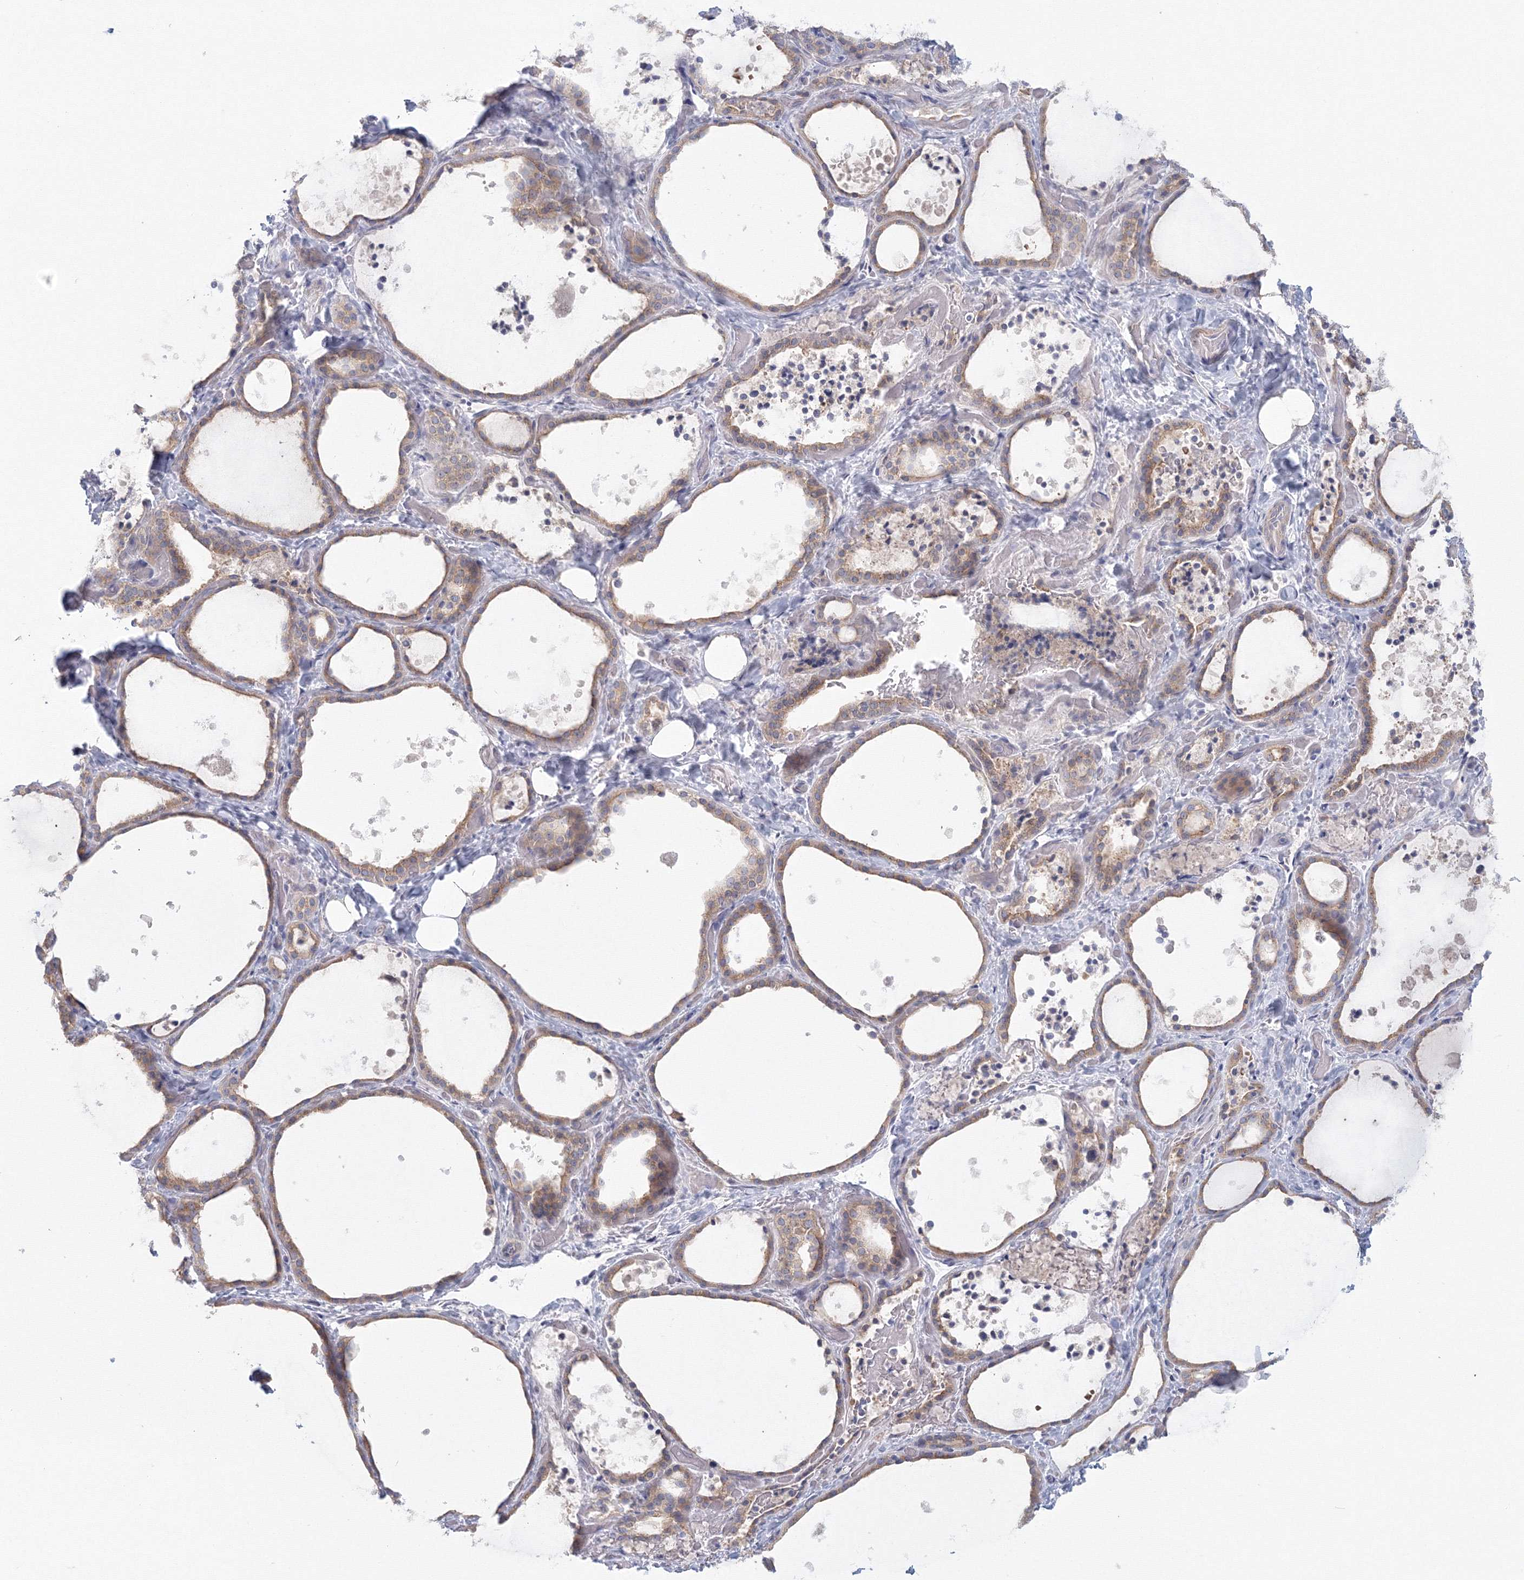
{"staining": {"intensity": "moderate", "quantity": ">75%", "location": "cytoplasmic/membranous"}, "tissue": "thyroid gland", "cell_type": "Glandular cells", "image_type": "normal", "snomed": [{"axis": "morphology", "description": "Normal tissue, NOS"}, {"axis": "topography", "description": "Thyroid gland"}], "caption": "An IHC micrograph of benign tissue is shown. Protein staining in brown labels moderate cytoplasmic/membranous positivity in thyroid gland within glandular cells.", "gene": "TACC2", "patient": {"sex": "female", "age": 44}}